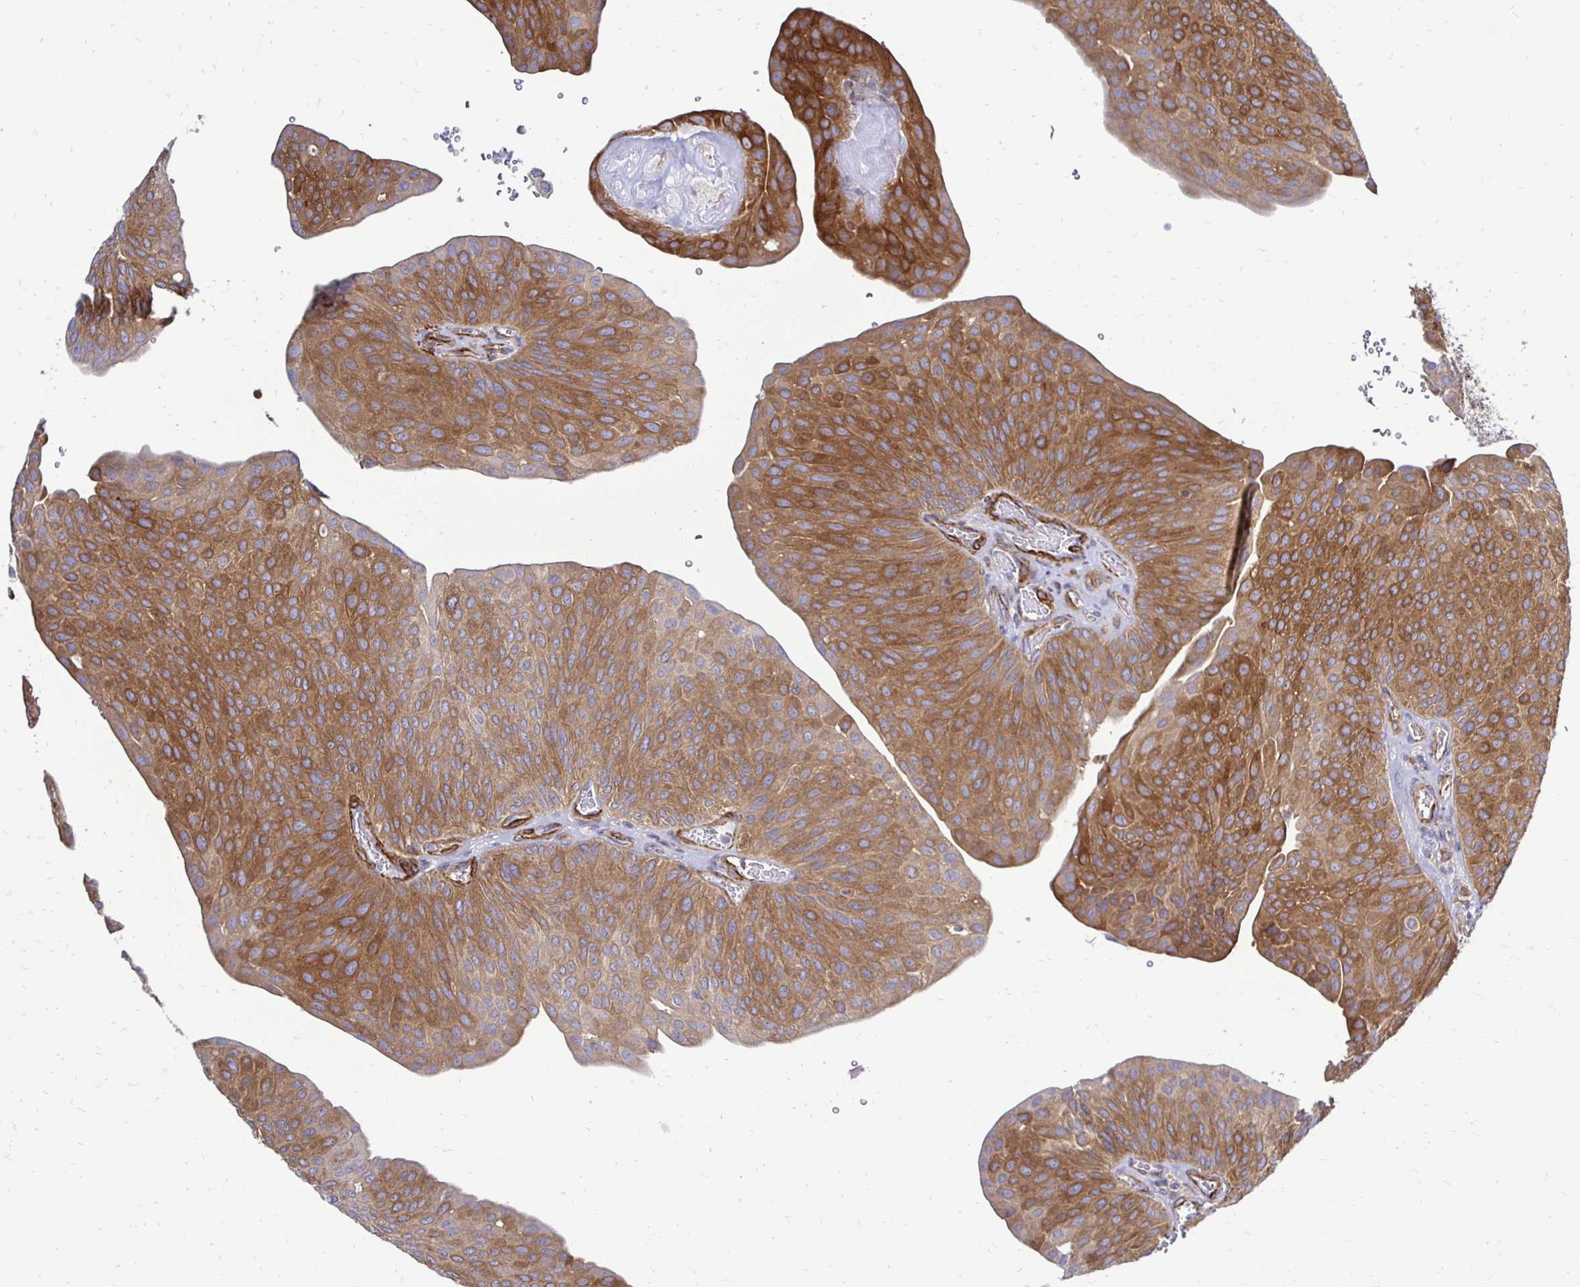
{"staining": {"intensity": "moderate", "quantity": ">75%", "location": "cytoplasmic/membranous"}, "tissue": "urothelial cancer", "cell_type": "Tumor cells", "image_type": "cancer", "snomed": [{"axis": "morphology", "description": "Urothelial carcinoma, NOS"}, {"axis": "topography", "description": "Urinary bladder"}], "caption": "Protein staining by IHC shows moderate cytoplasmic/membranous staining in about >75% of tumor cells in transitional cell carcinoma. (DAB (3,3'-diaminobenzidine) = brown stain, brightfield microscopy at high magnification).", "gene": "CTPS1", "patient": {"sex": "male", "age": 67}}